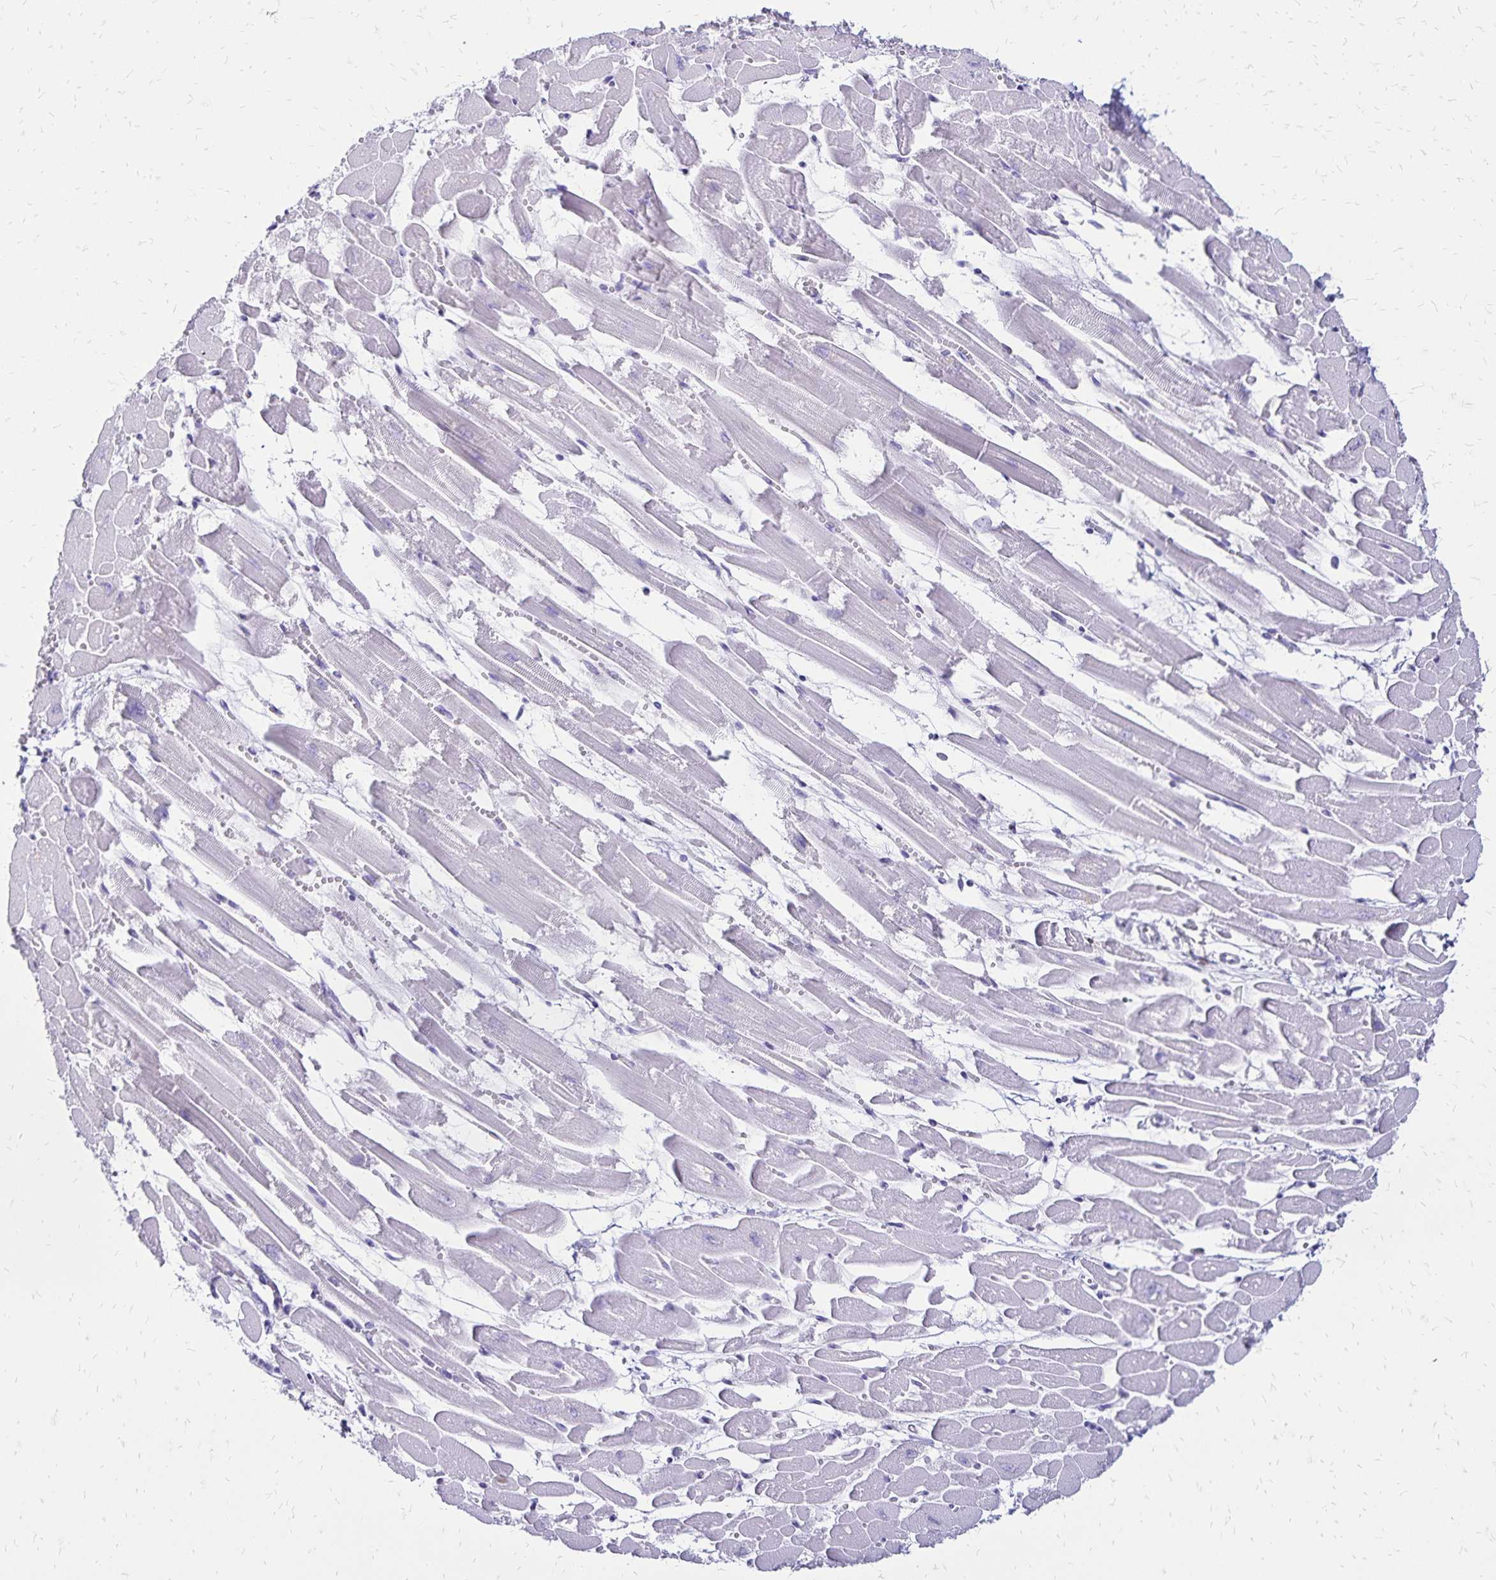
{"staining": {"intensity": "negative", "quantity": "none", "location": "none"}, "tissue": "heart muscle", "cell_type": "Cardiomyocytes", "image_type": "normal", "snomed": [{"axis": "morphology", "description": "Normal tissue, NOS"}, {"axis": "topography", "description": "Heart"}], "caption": "Heart muscle stained for a protein using immunohistochemistry (IHC) shows no positivity cardiomyocytes.", "gene": "LIN28B", "patient": {"sex": "female", "age": 52}}